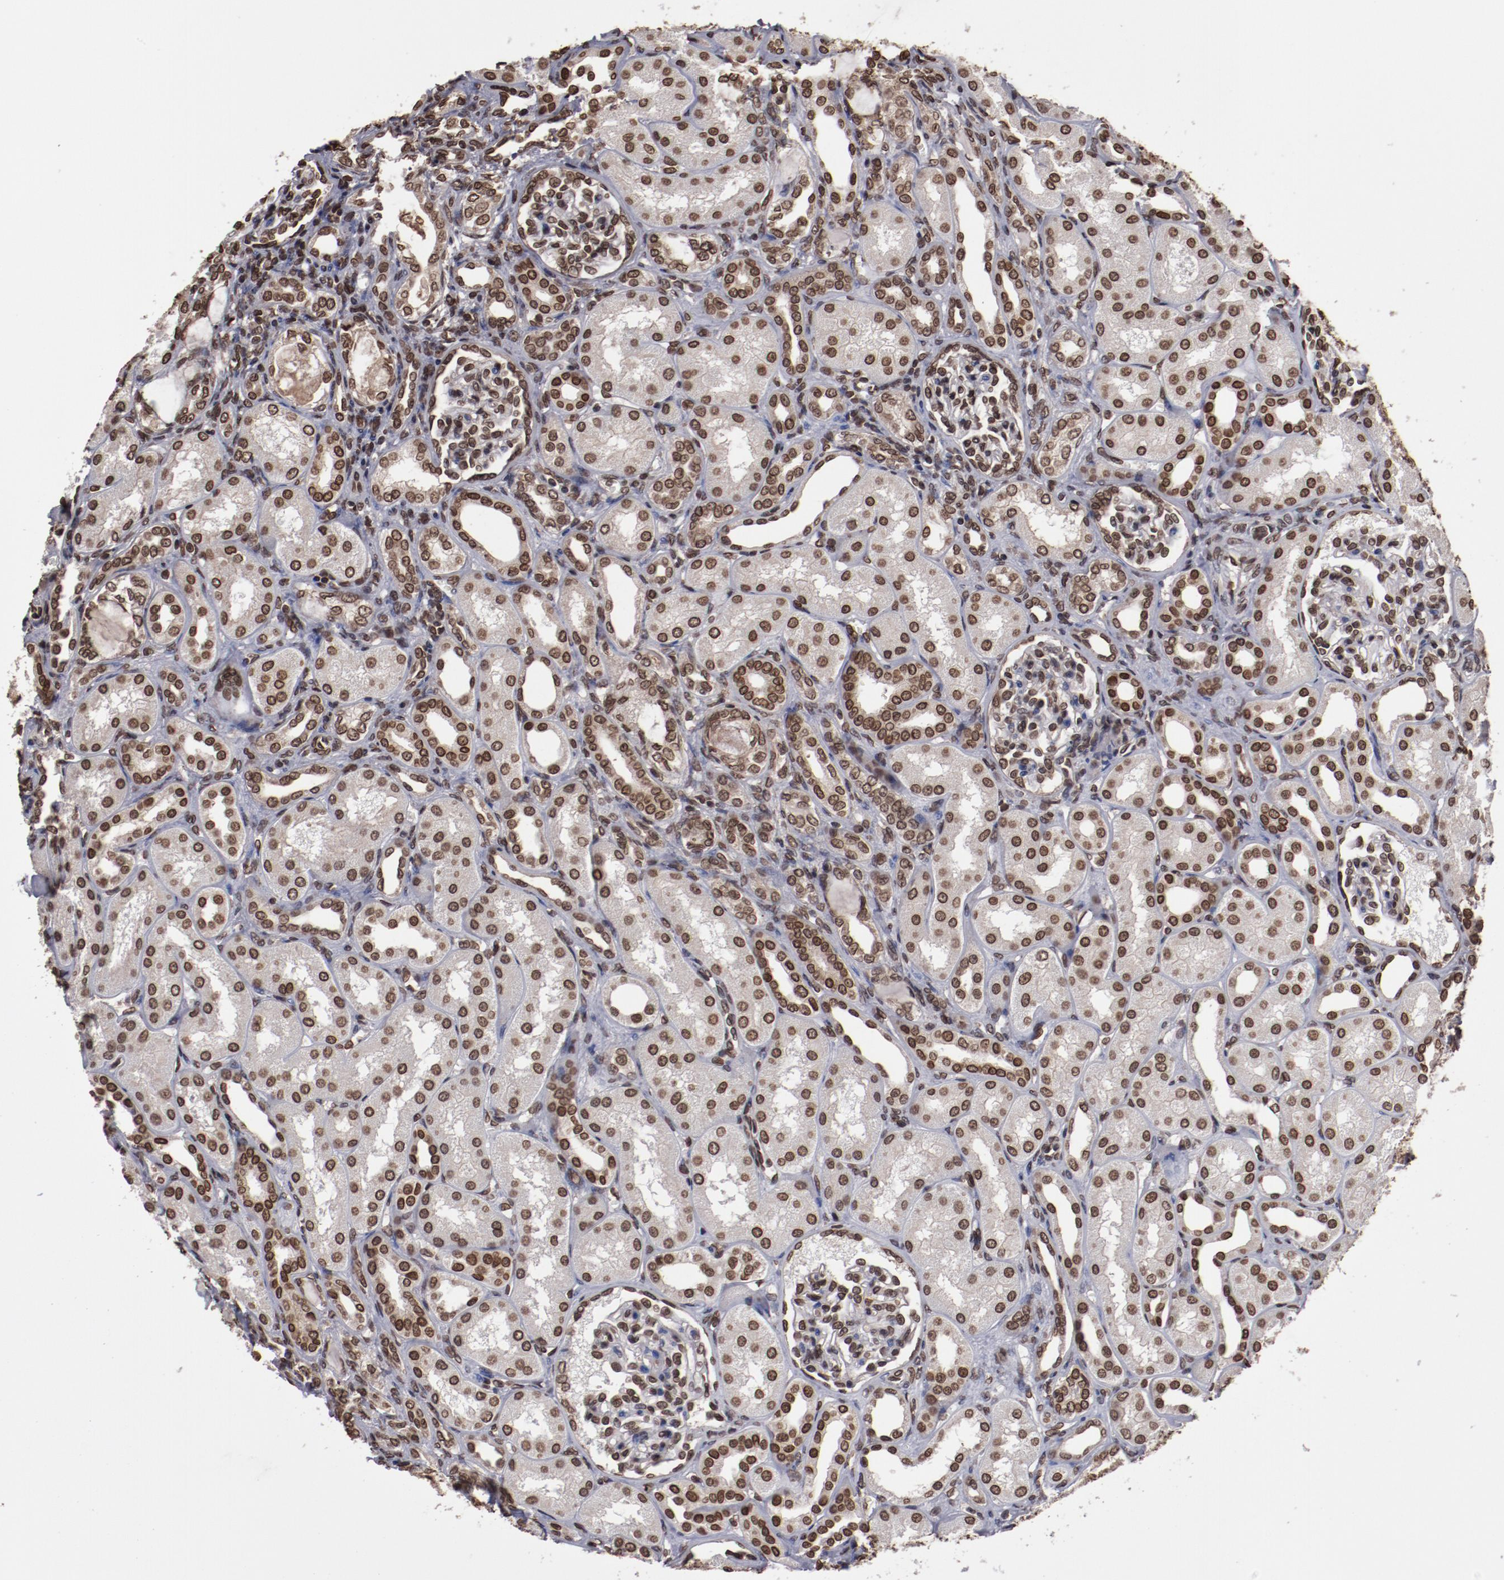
{"staining": {"intensity": "moderate", "quantity": ">75%", "location": "nuclear"}, "tissue": "kidney", "cell_type": "Cells in glomeruli", "image_type": "normal", "snomed": [{"axis": "morphology", "description": "Normal tissue, NOS"}, {"axis": "topography", "description": "Kidney"}], "caption": "The photomicrograph shows staining of unremarkable kidney, revealing moderate nuclear protein staining (brown color) within cells in glomeruli.", "gene": "AKT1", "patient": {"sex": "male", "age": 7}}